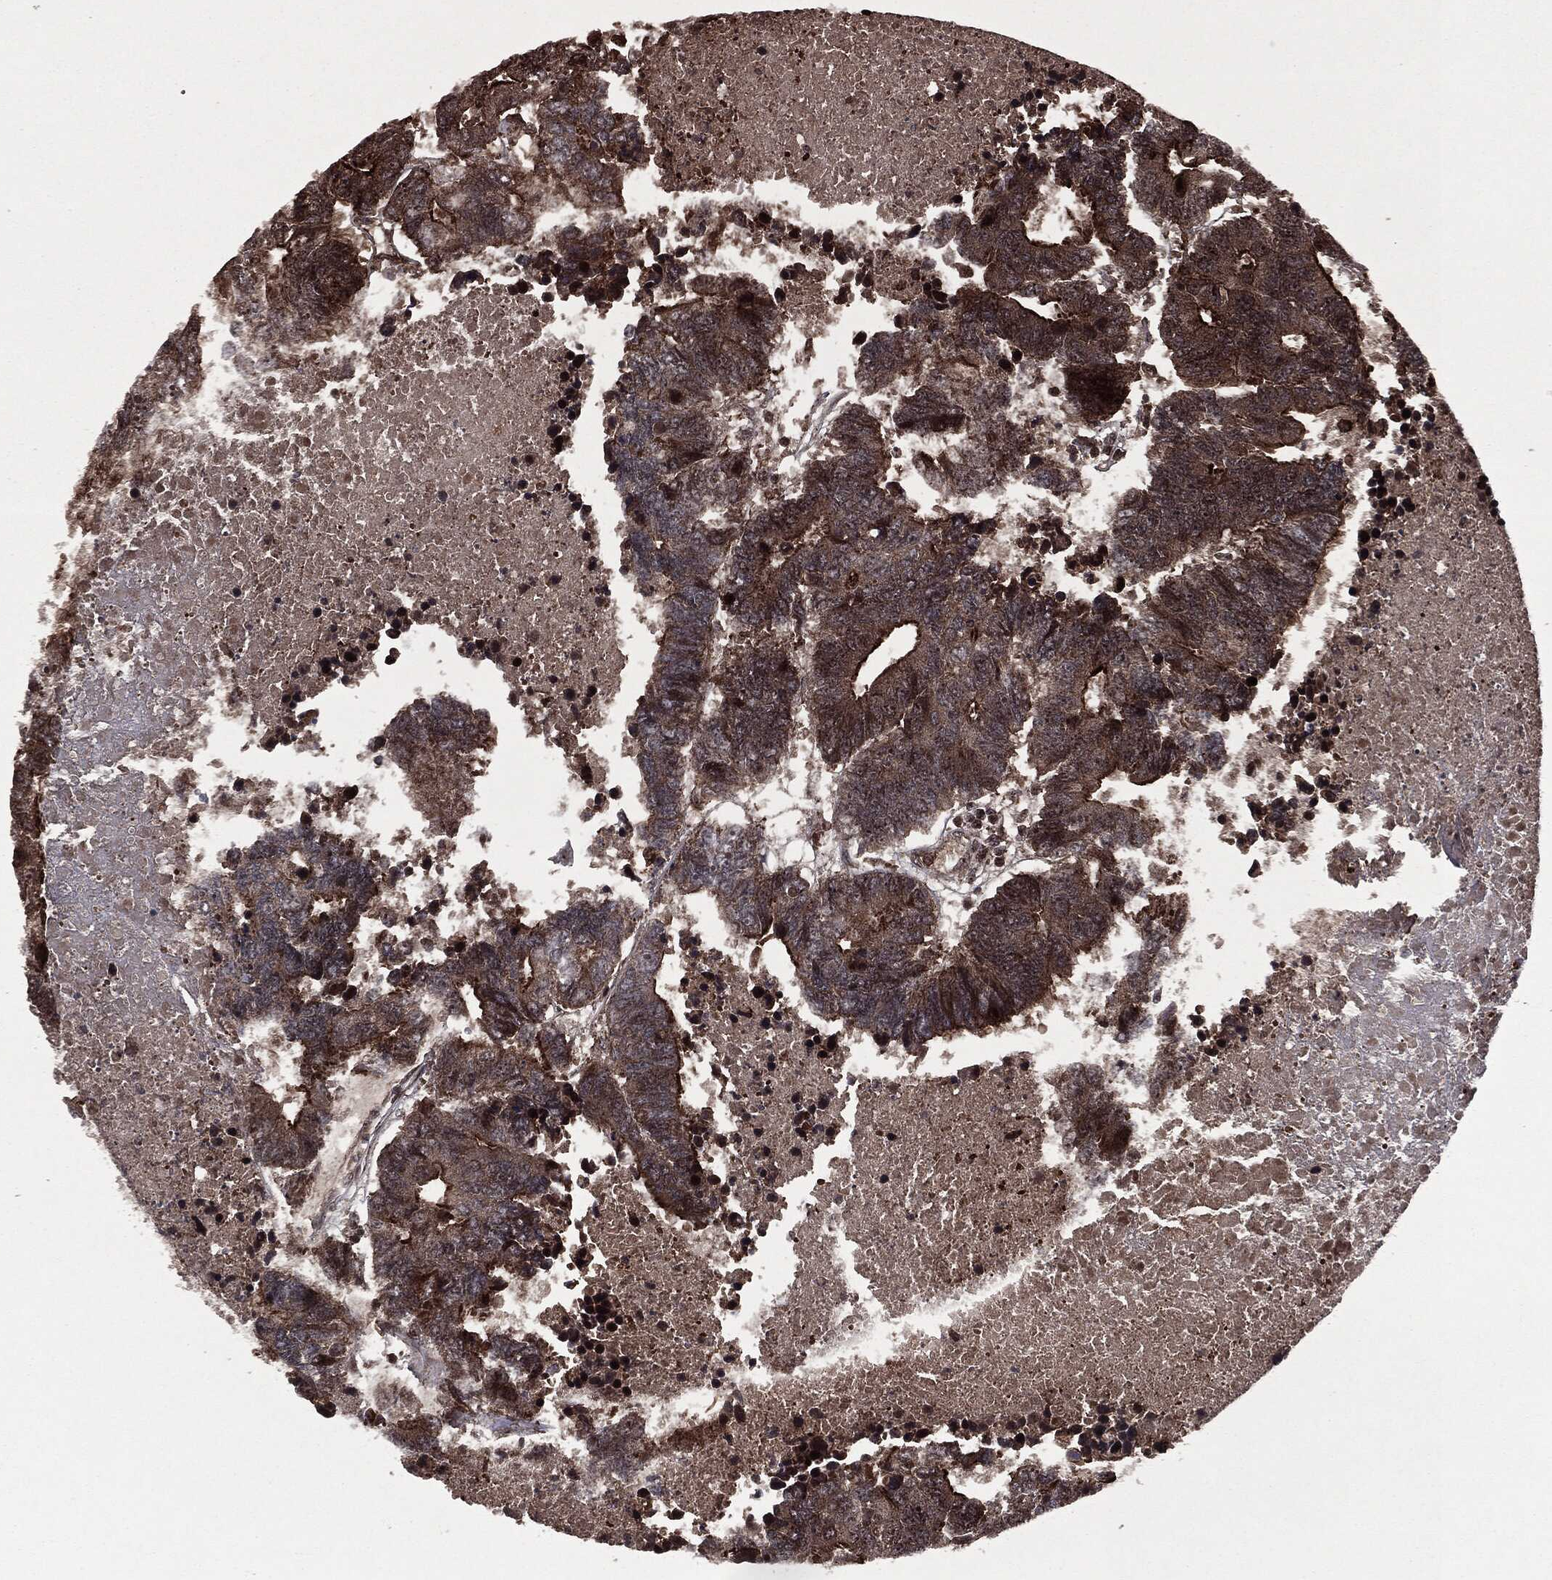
{"staining": {"intensity": "strong", "quantity": ">75%", "location": "cytoplasmic/membranous,nuclear"}, "tissue": "colorectal cancer", "cell_type": "Tumor cells", "image_type": "cancer", "snomed": [{"axis": "morphology", "description": "Adenocarcinoma, NOS"}, {"axis": "topography", "description": "Colon"}], "caption": "DAB immunohistochemical staining of human colorectal cancer (adenocarcinoma) exhibits strong cytoplasmic/membranous and nuclear protein positivity in approximately >75% of tumor cells. (DAB (3,3'-diaminobenzidine) IHC with brightfield microscopy, high magnification).", "gene": "CARD6", "patient": {"sex": "female", "age": 48}}